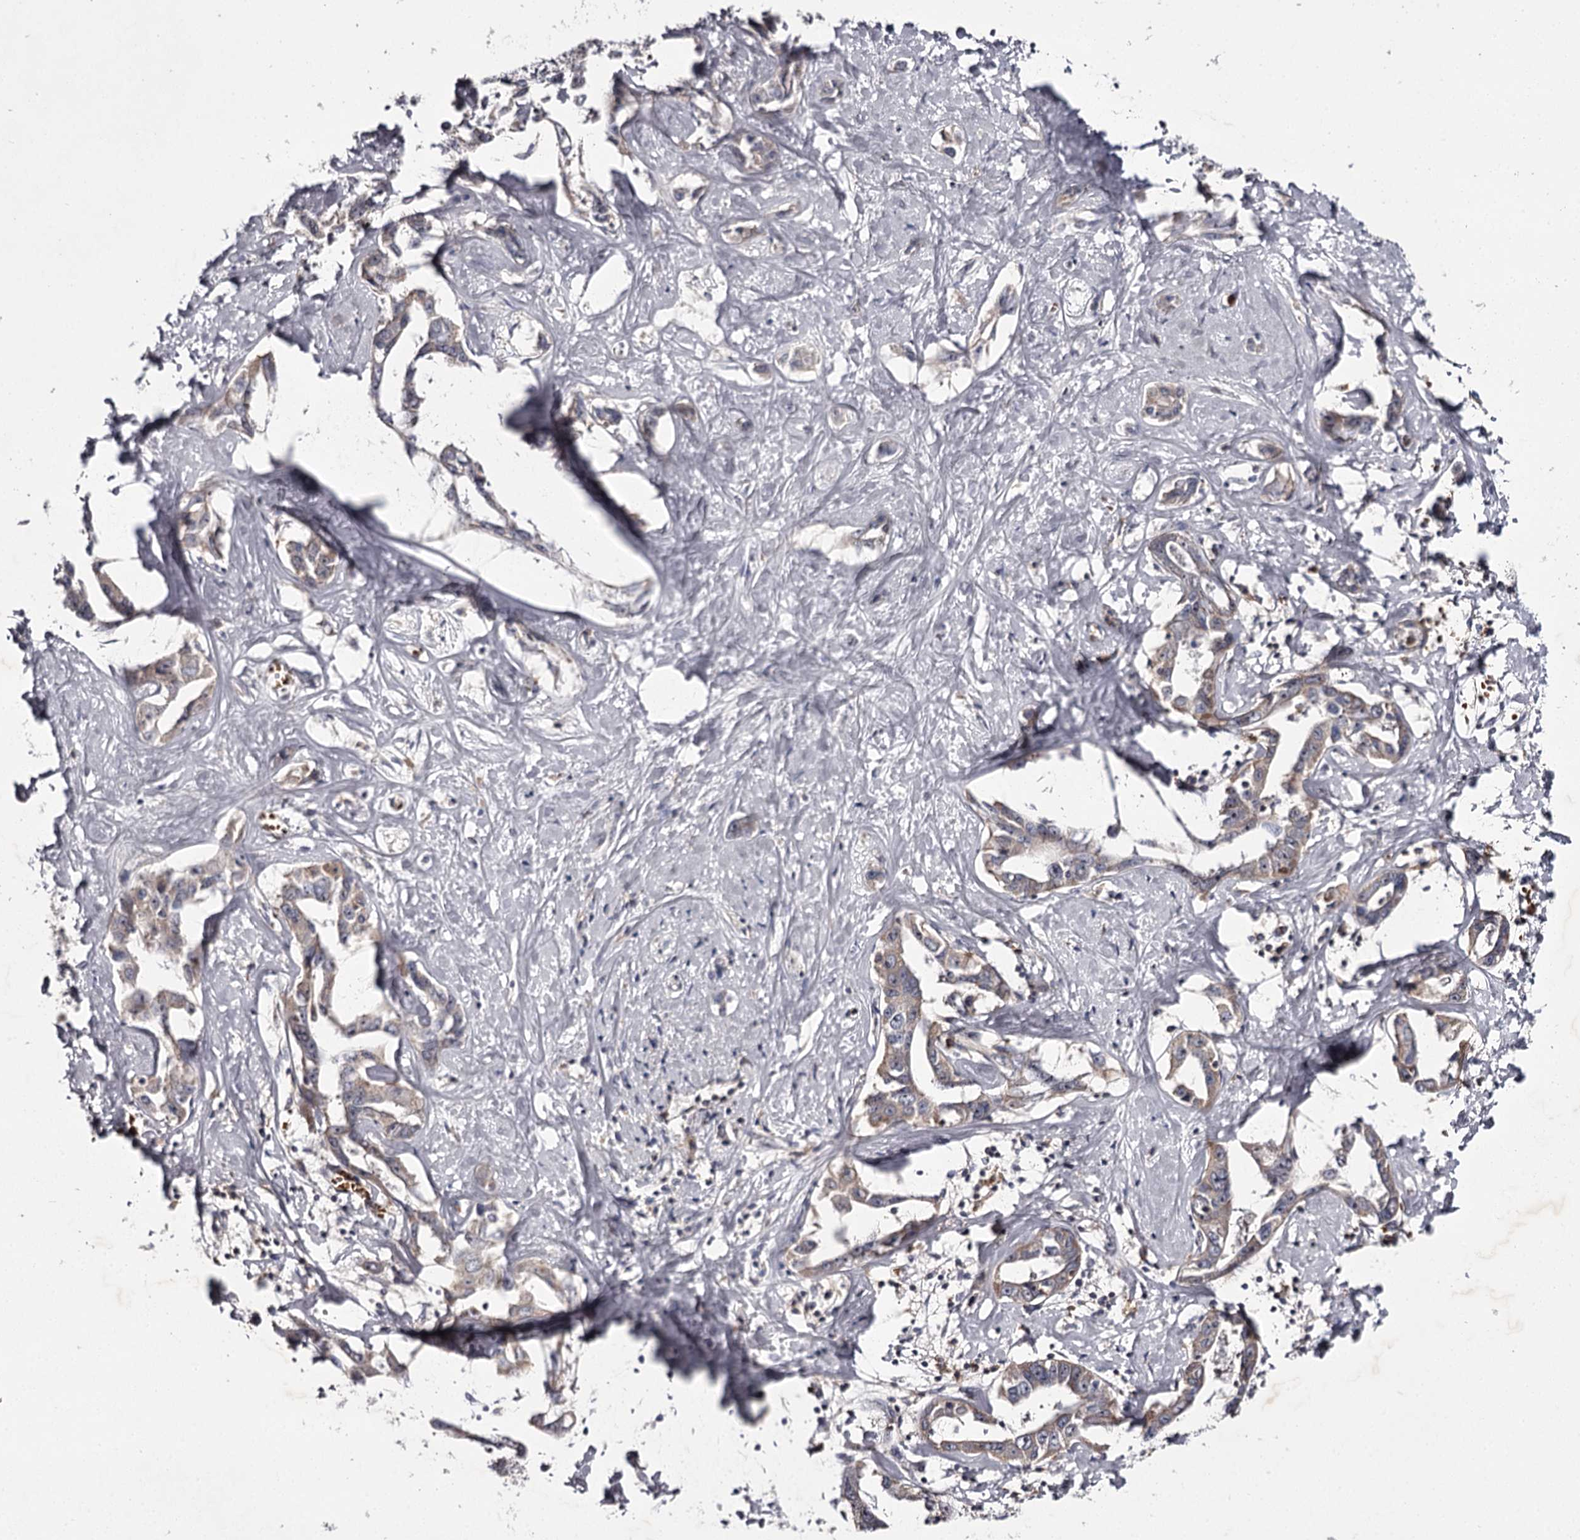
{"staining": {"intensity": "weak", "quantity": ">75%", "location": "cytoplasmic/membranous"}, "tissue": "liver cancer", "cell_type": "Tumor cells", "image_type": "cancer", "snomed": [{"axis": "morphology", "description": "Cholangiocarcinoma"}, {"axis": "topography", "description": "Liver"}], "caption": "An immunohistochemistry image of neoplastic tissue is shown. Protein staining in brown highlights weak cytoplasmic/membranous positivity in liver cancer (cholangiocarcinoma) within tumor cells.", "gene": "RASSF6", "patient": {"sex": "male", "age": 59}}